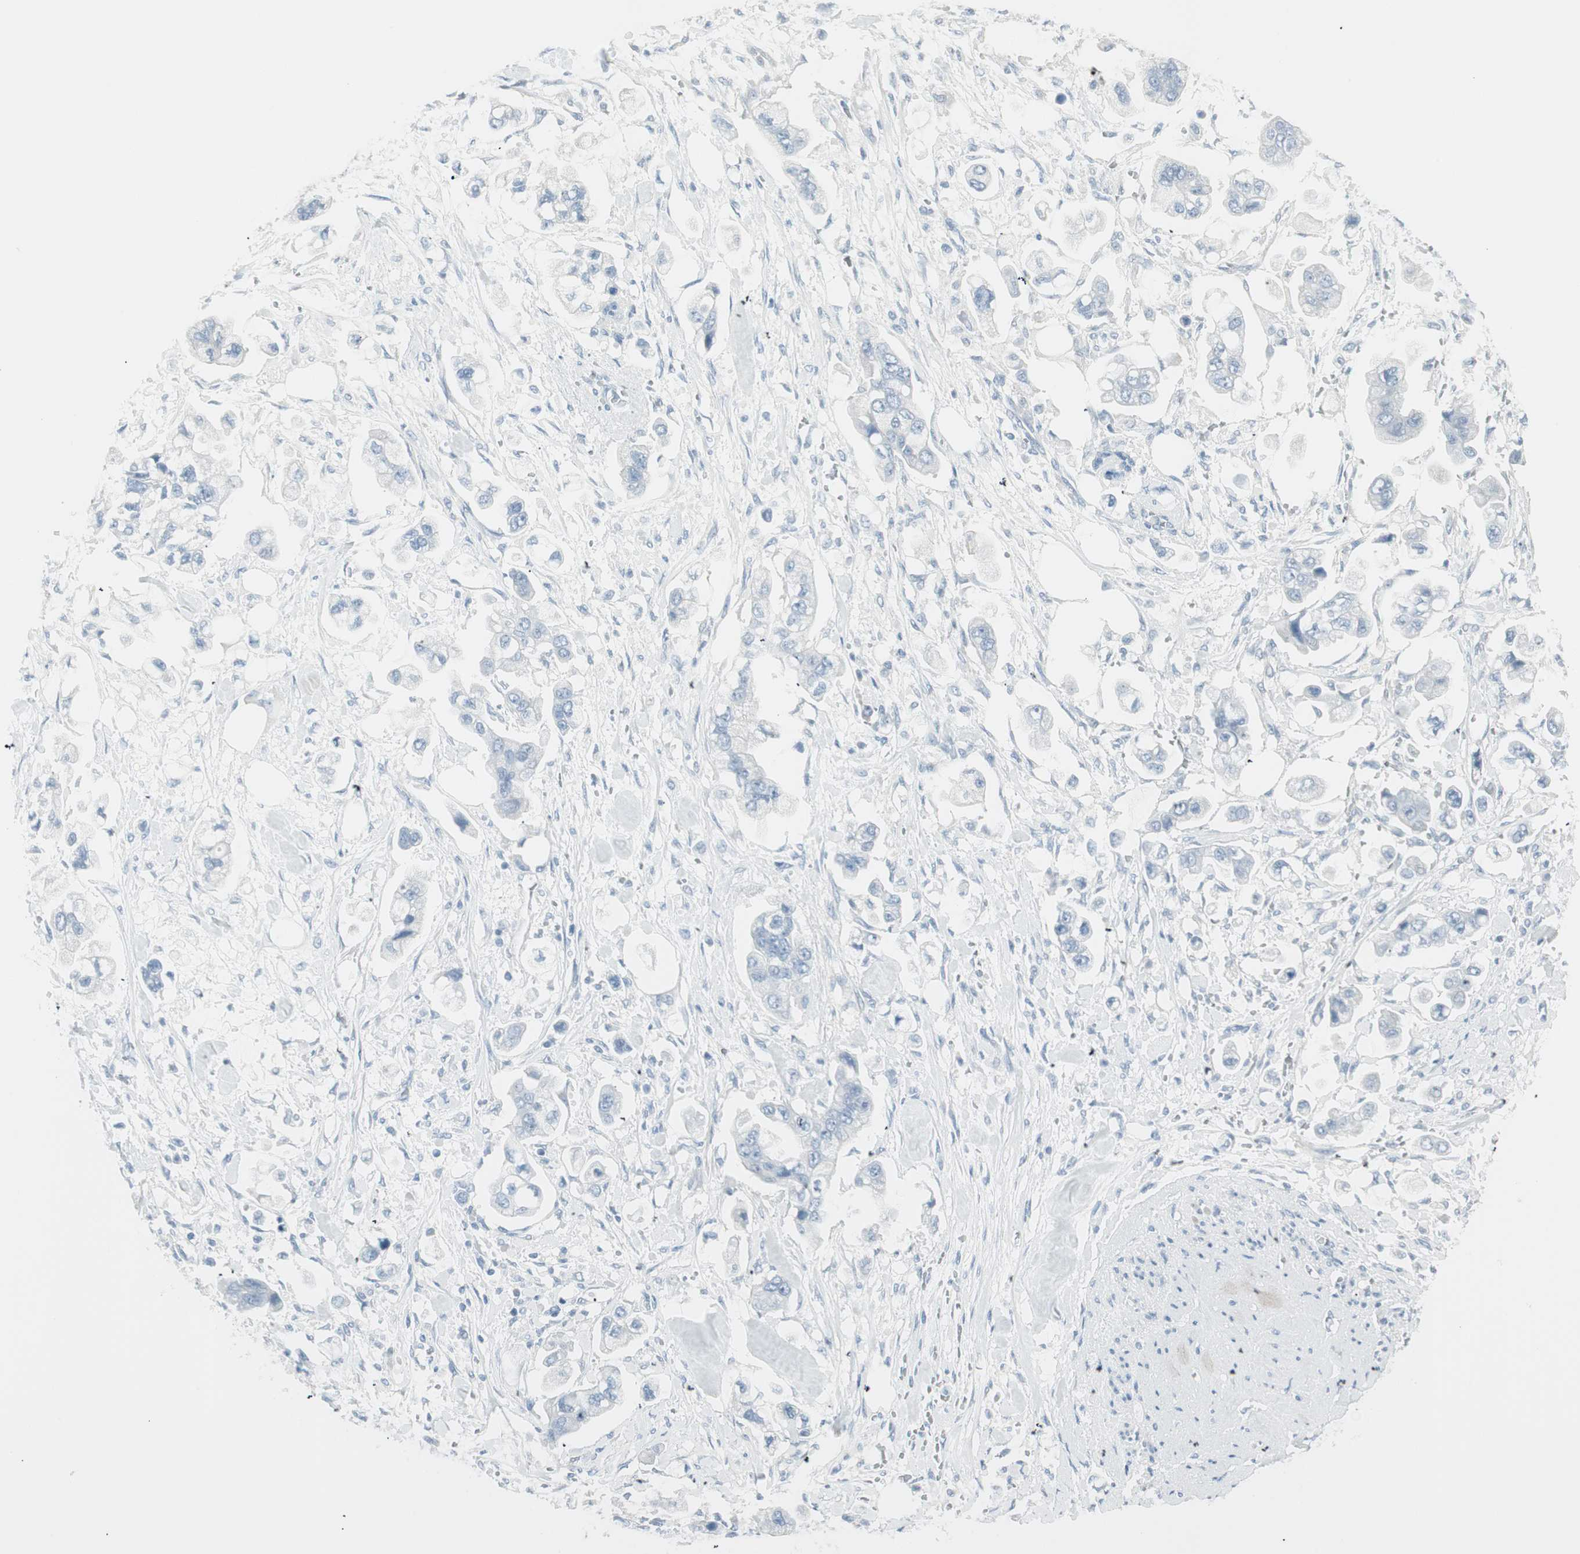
{"staining": {"intensity": "negative", "quantity": "none", "location": "none"}, "tissue": "stomach cancer", "cell_type": "Tumor cells", "image_type": "cancer", "snomed": [{"axis": "morphology", "description": "Adenocarcinoma, NOS"}, {"axis": "topography", "description": "Stomach"}], "caption": "This micrograph is of stomach cancer (adenocarcinoma) stained with IHC to label a protein in brown with the nuclei are counter-stained blue. There is no expression in tumor cells.", "gene": "ITLN2", "patient": {"sex": "male", "age": 62}}